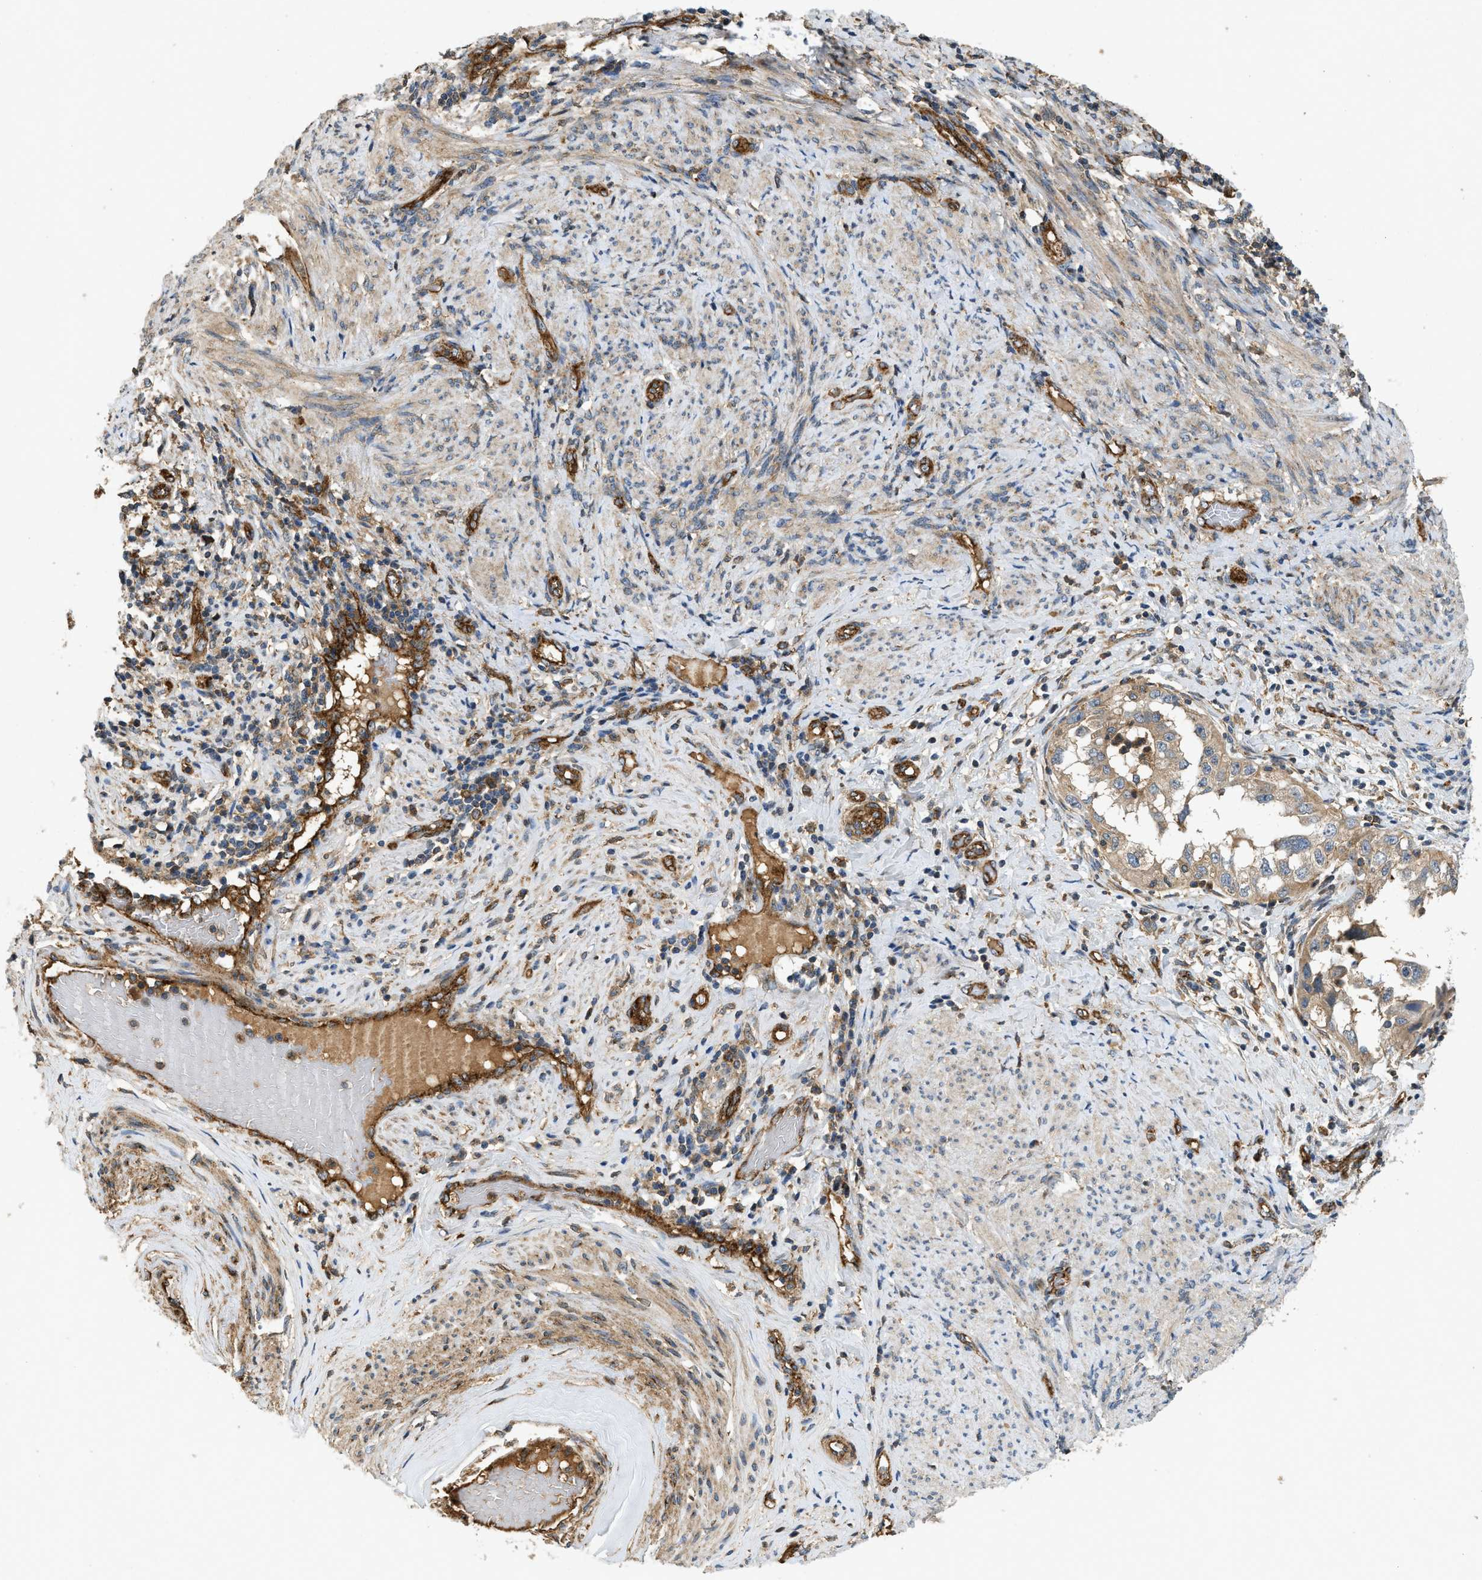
{"staining": {"intensity": "weak", "quantity": ">75%", "location": "cytoplasmic/membranous"}, "tissue": "endometrial cancer", "cell_type": "Tumor cells", "image_type": "cancer", "snomed": [{"axis": "morphology", "description": "Adenocarcinoma, NOS"}, {"axis": "topography", "description": "Endometrium"}], "caption": "About >75% of tumor cells in human endometrial adenocarcinoma display weak cytoplasmic/membranous protein positivity as visualized by brown immunohistochemical staining.", "gene": "HIP1", "patient": {"sex": "female", "age": 85}}